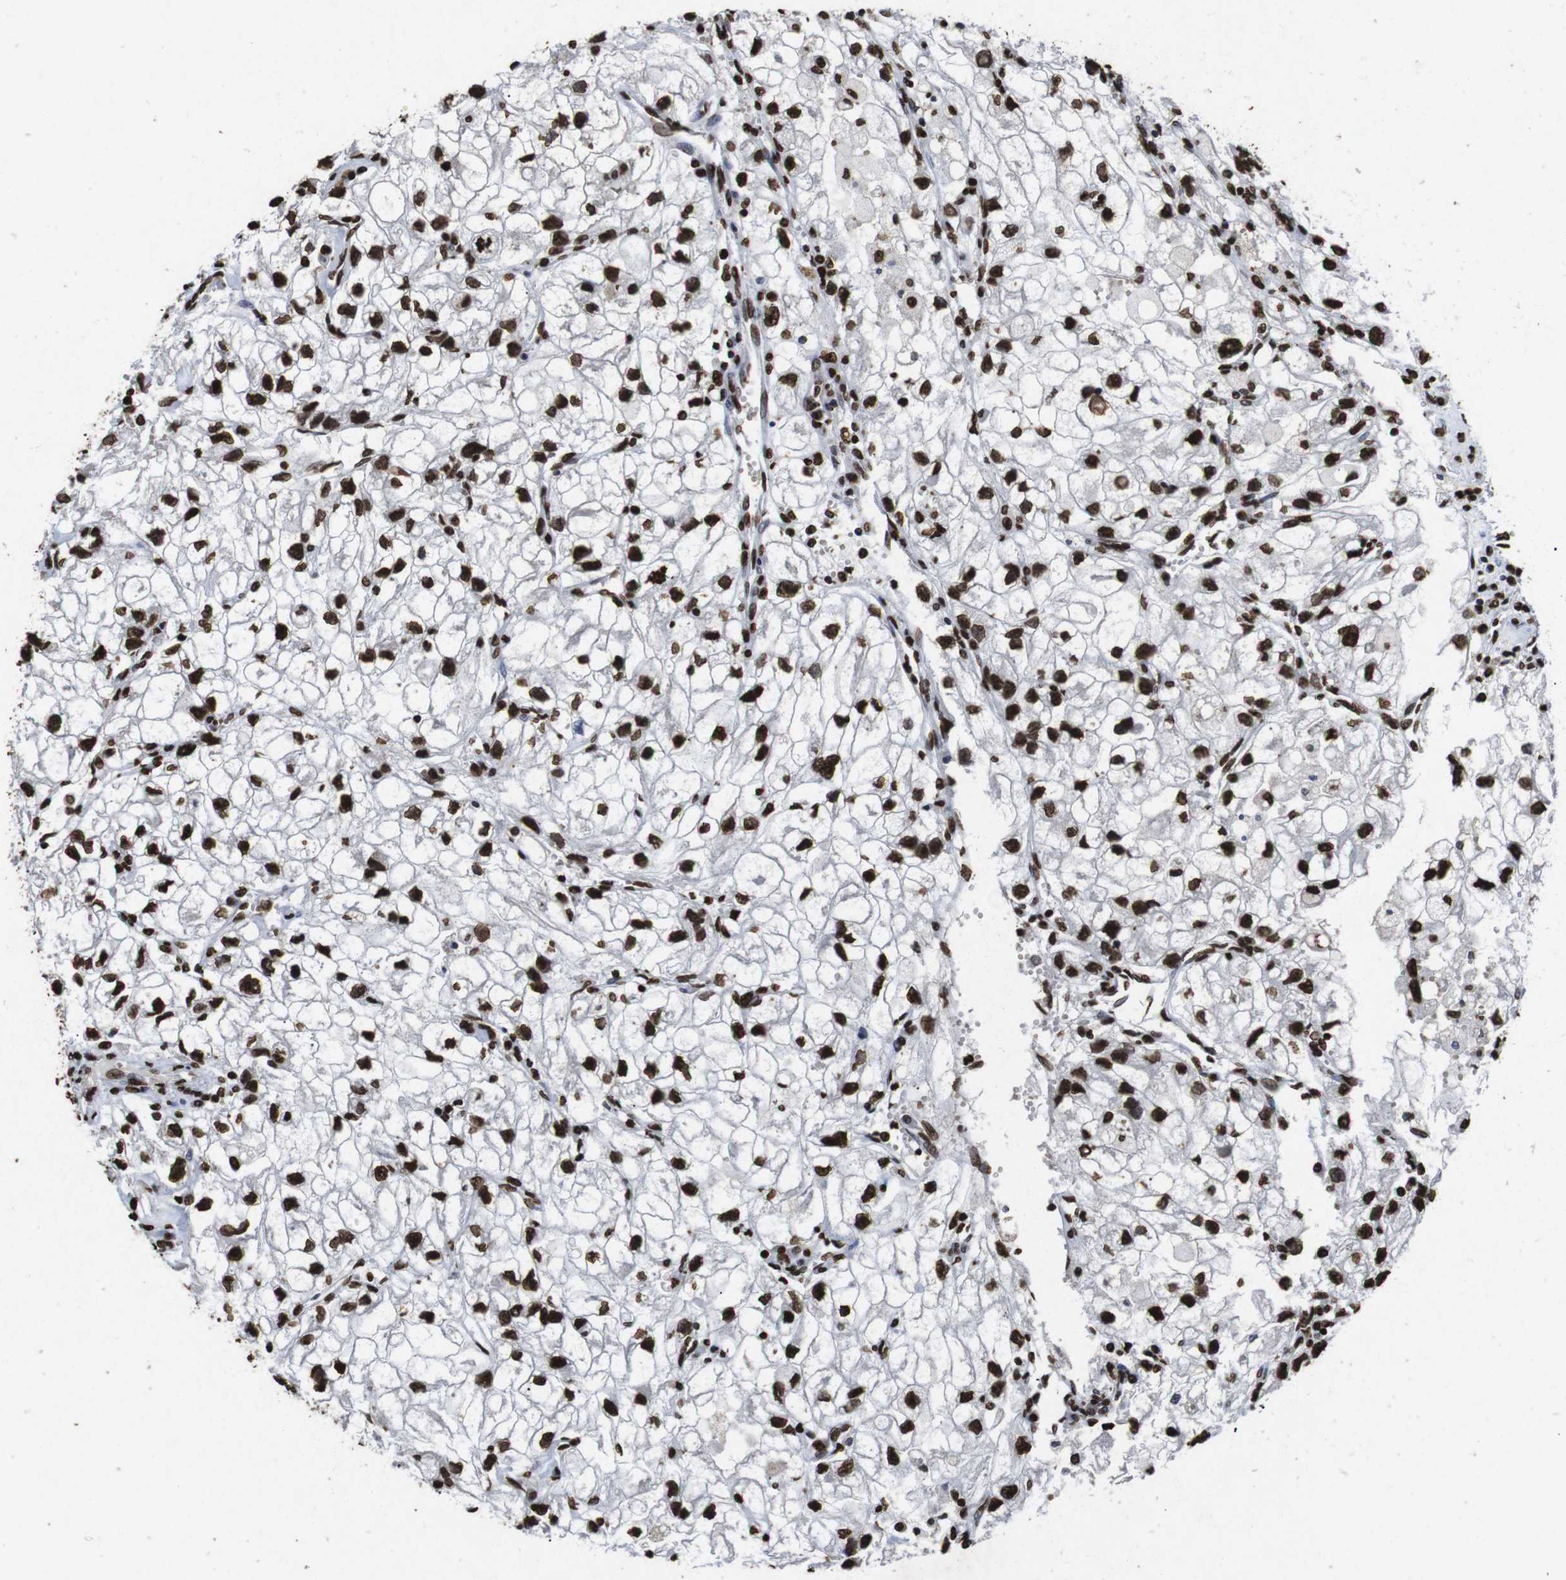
{"staining": {"intensity": "strong", "quantity": ">75%", "location": "nuclear"}, "tissue": "renal cancer", "cell_type": "Tumor cells", "image_type": "cancer", "snomed": [{"axis": "morphology", "description": "Adenocarcinoma, NOS"}, {"axis": "topography", "description": "Kidney"}], "caption": "Protein positivity by IHC demonstrates strong nuclear positivity in approximately >75% of tumor cells in renal cancer.", "gene": "MDM2", "patient": {"sex": "female", "age": 70}}